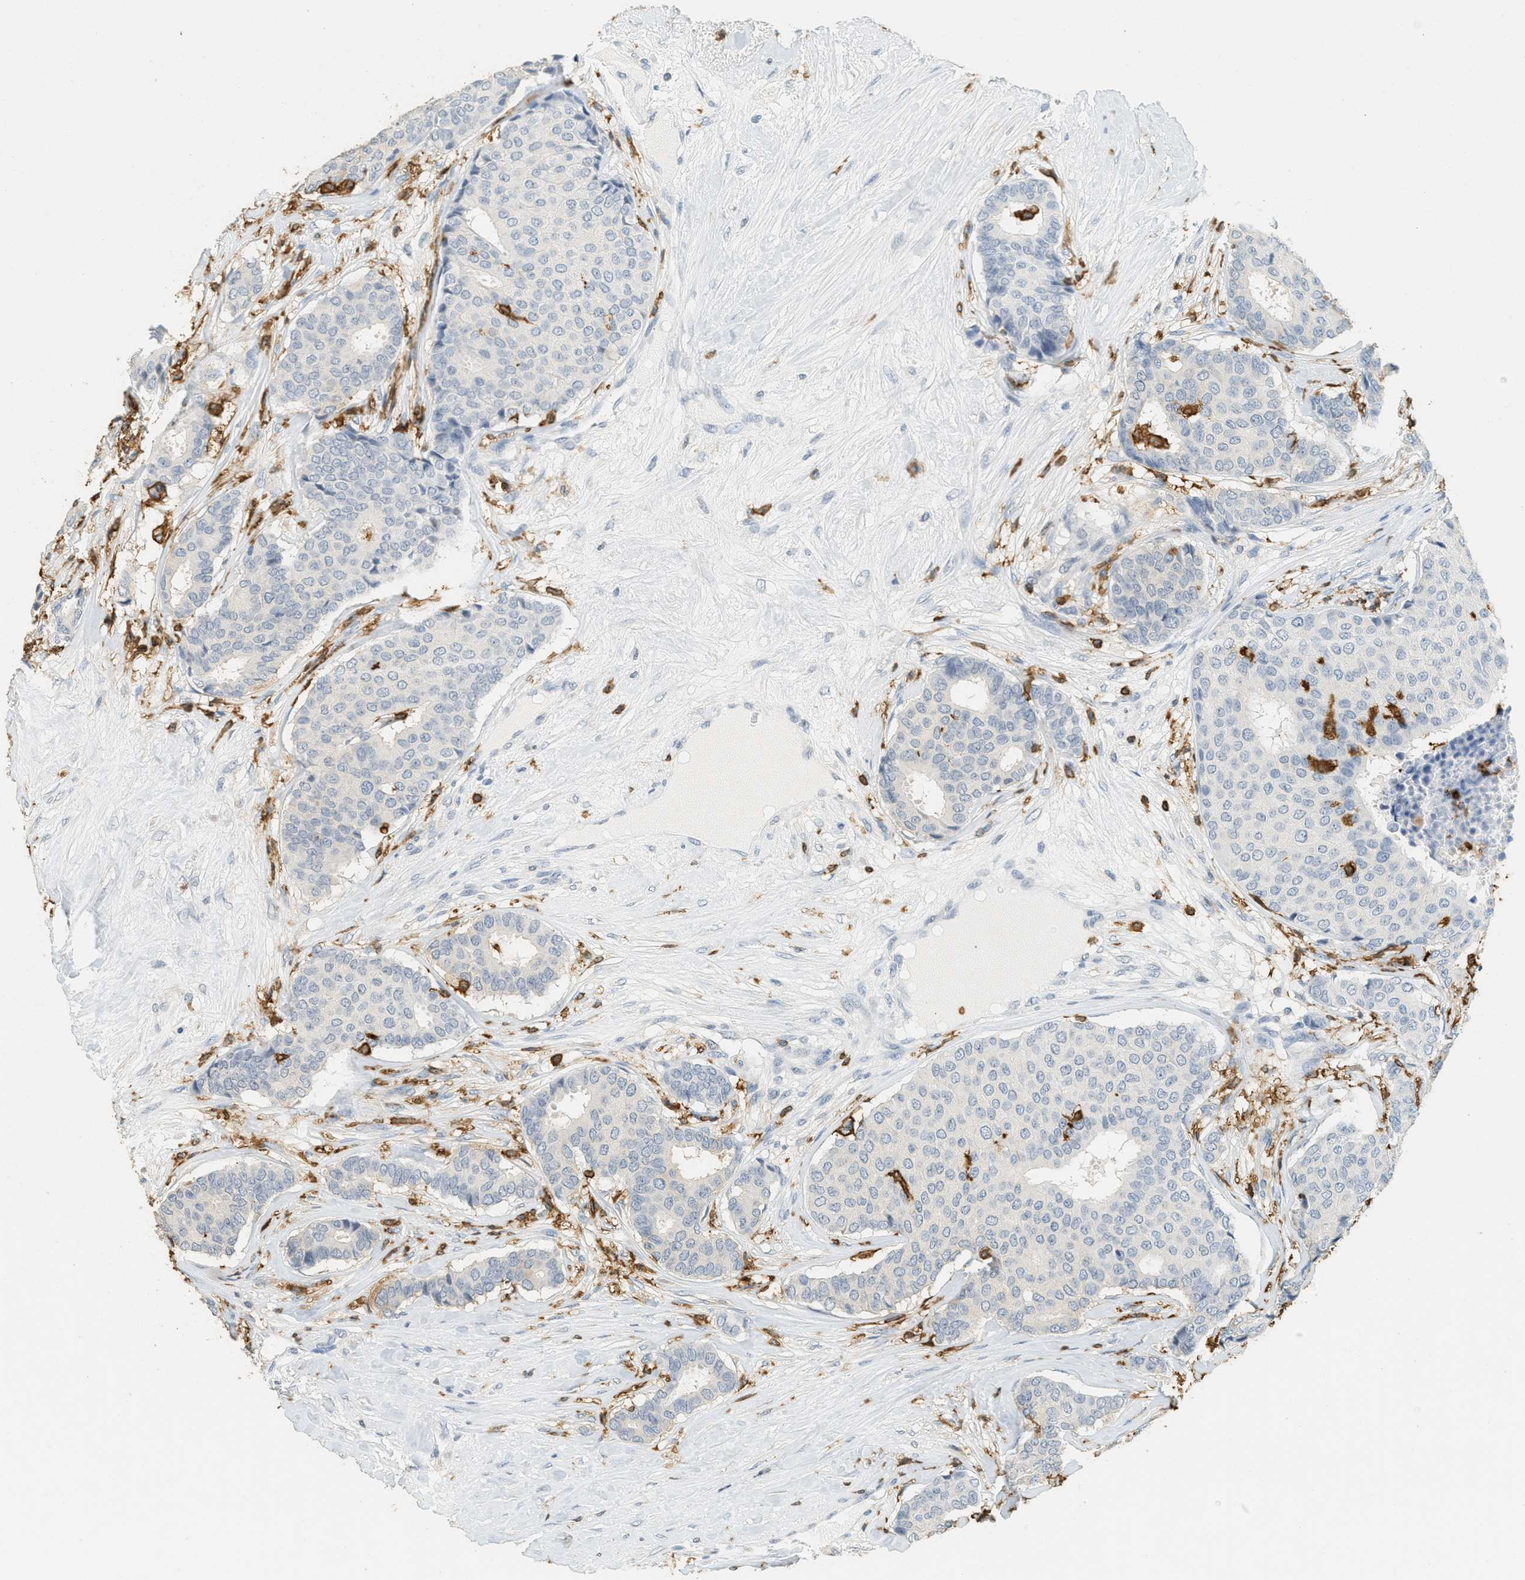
{"staining": {"intensity": "weak", "quantity": "<25%", "location": "cytoplasmic/membranous"}, "tissue": "breast cancer", "cell_type": "Tumor cells", "image_type": "cancer", "snomed": [{"axis": "morphology", "description": "Duct carcinoma"}, {"axis": "topography", "description": "Breast"}], "caption": "This is a image of immunohistochemistry (IHC) staining of breast cancer, which shows no expression in tumor cells. (DAB (3,3'-diaminobenzidine) IHC with hematoxylin counter stain).", "gene": "LSP1", "patient": {"sex": "female", "age": 75}}